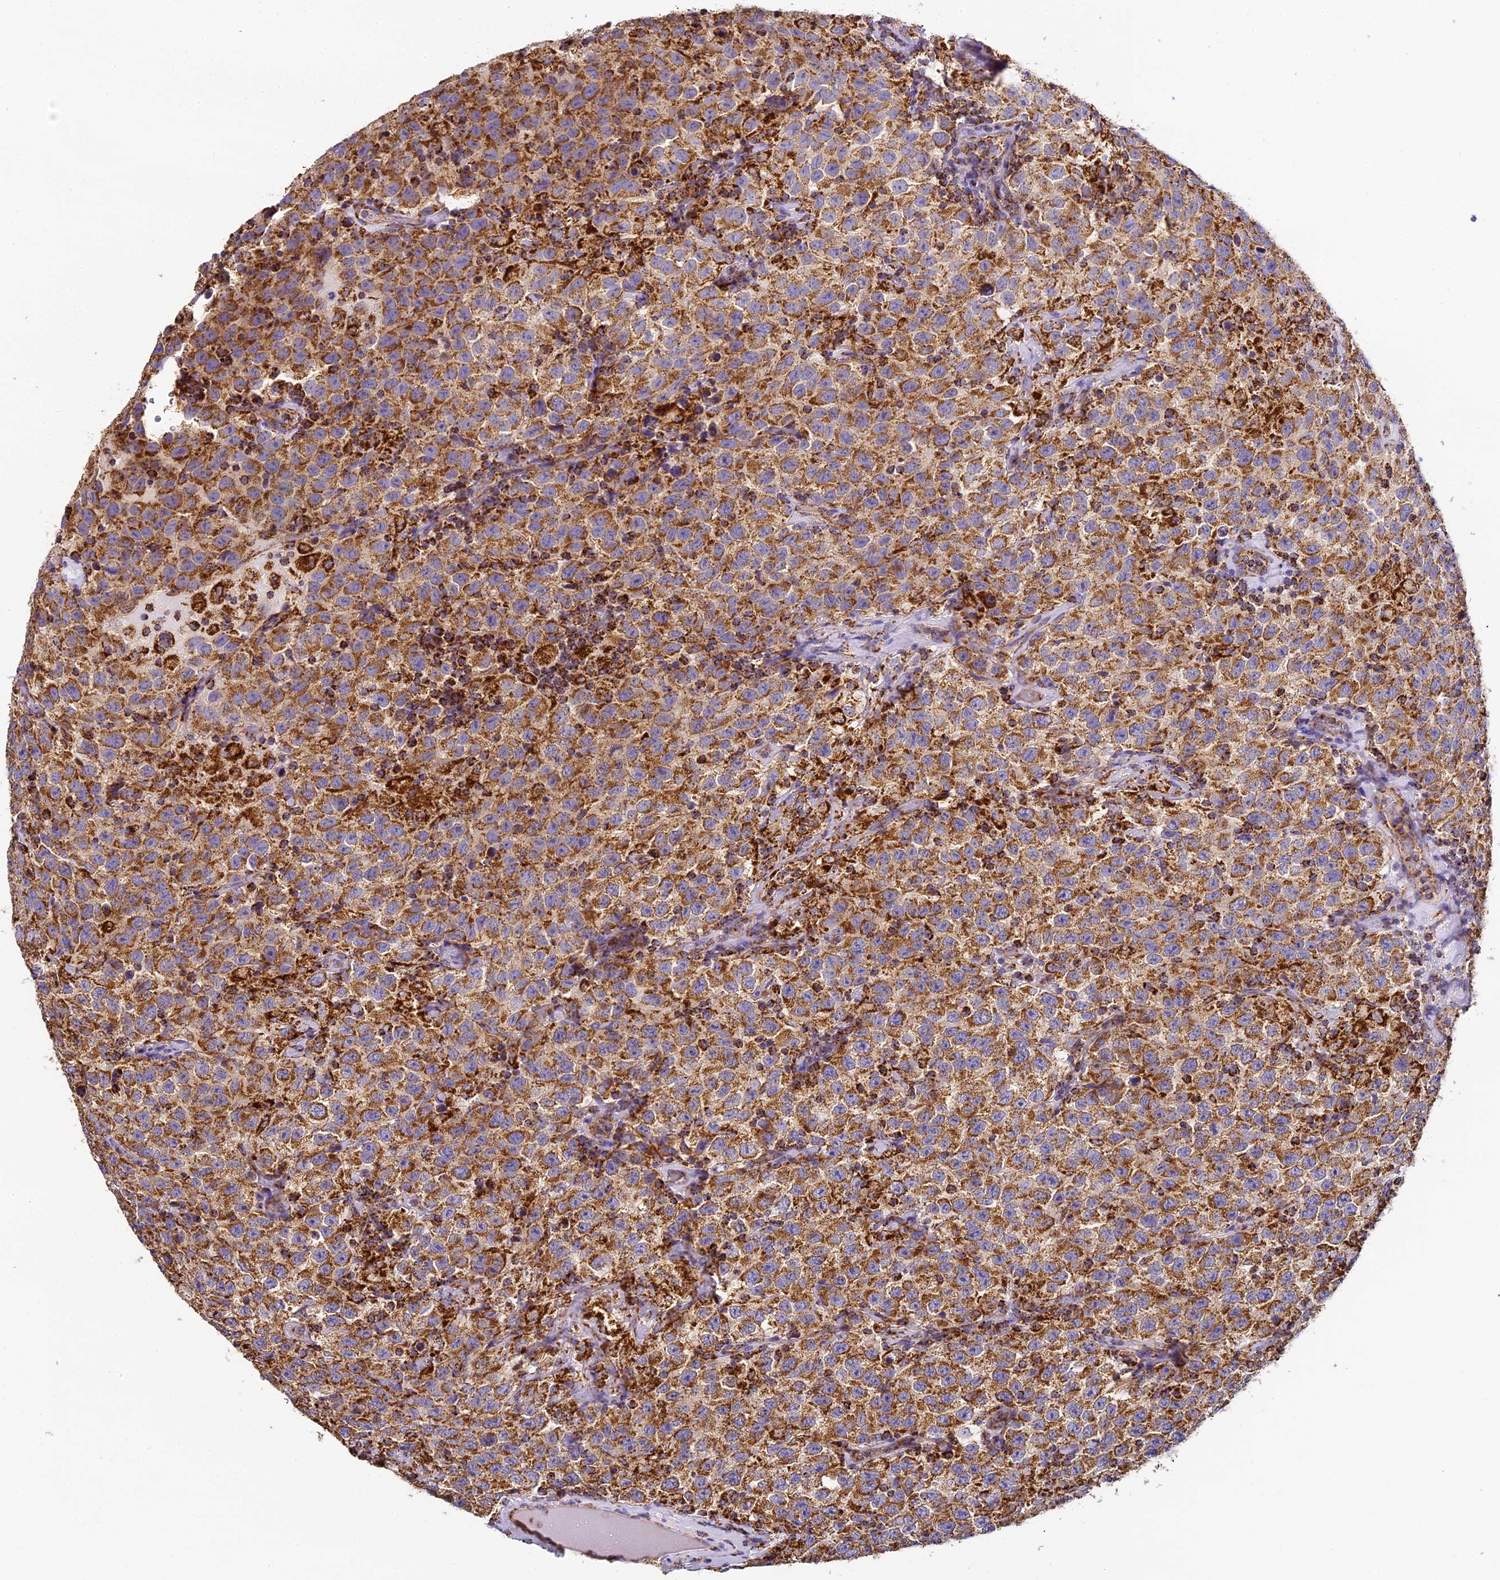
{"staining": {"intensity": "moderate", "quantity": ">75%", "location": "cytoplasmic/membranous"}, "tissue": "testis cancer", "cell_type": "Tumor cells", "image_type": "cancer", "snomed": [{"axis": "morphology", "description": "Seminoma, NOS"}, {"axis": "topography", "description": "Testis"}], "caption": "A brown stain highlights moderate cytoplasmic/membranous positivity of a protein in human seminoma (testis) tumor cells.", "gene": "STK17A", "patient": {"sex": "male", "age": 41}}